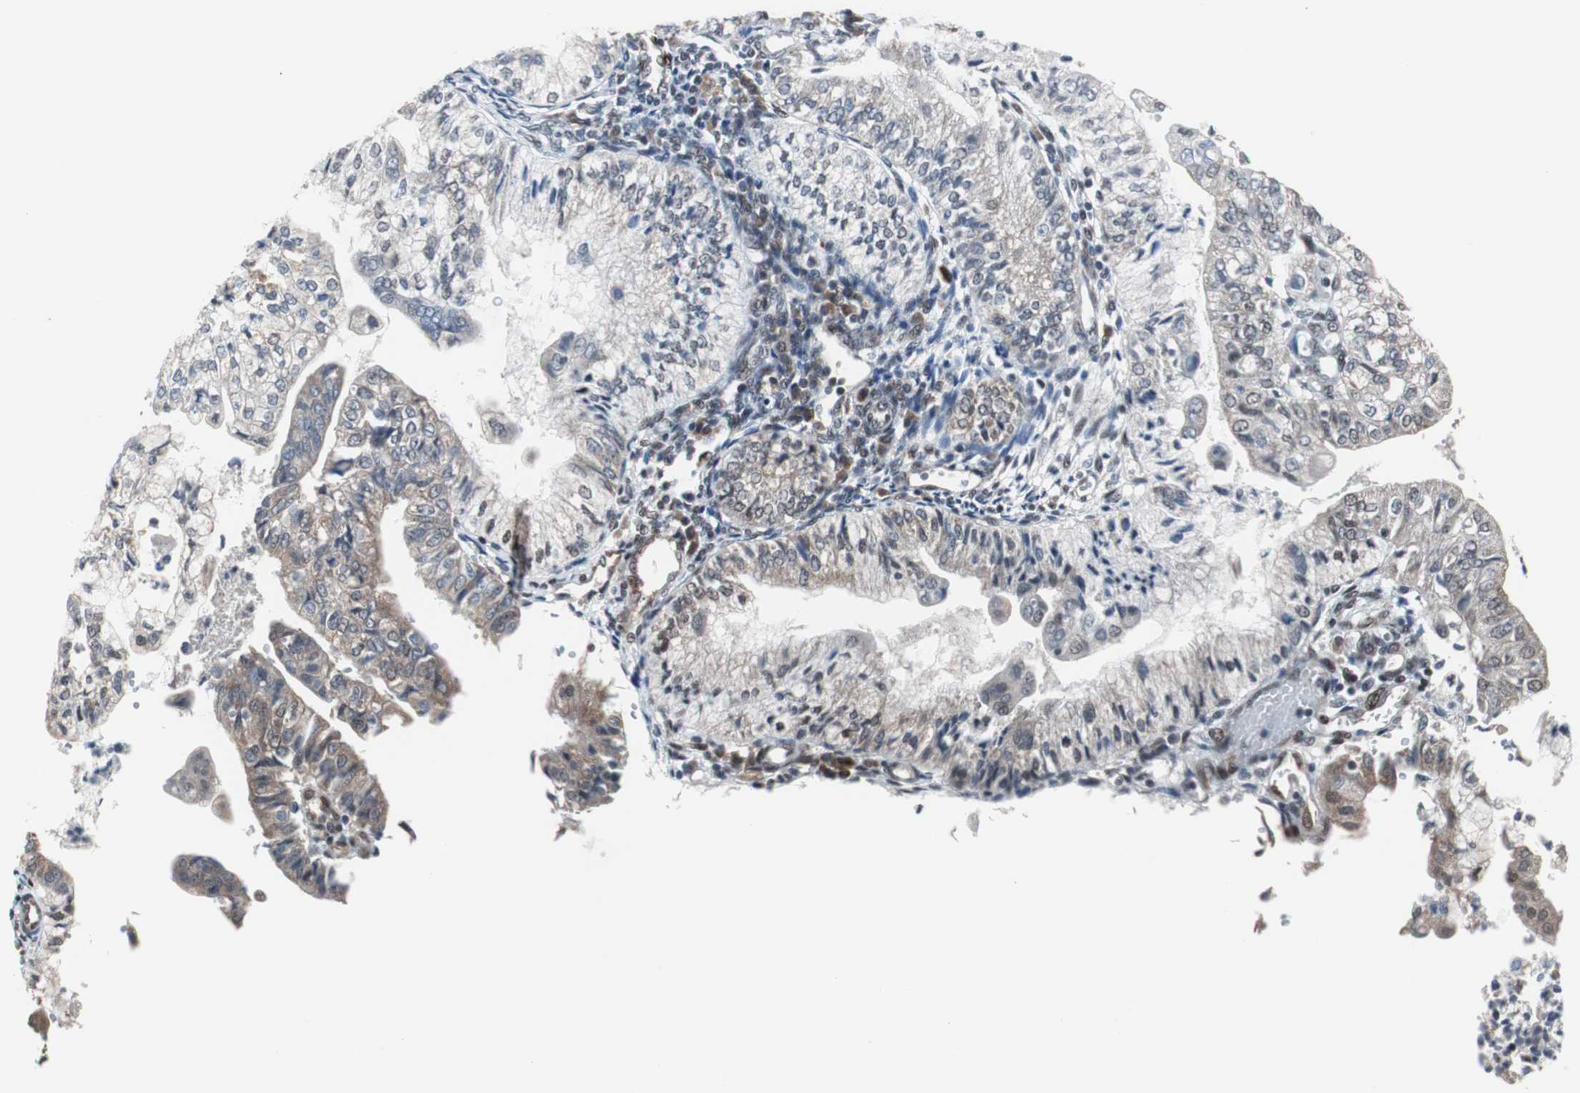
{"staining": {"intensity": "moderate", "quantity": "25%-75%", "location": "cytoplasmic/membranous"}, "tissue": "endometrial cancer", "cell_type": "Tumor cells", "image_type": "cancer", "snomed": [{"axis": "morphology", "description": "Adenocarcinoma, NOS"}, {"axis": "topography", "description": "Endometrium"}], "caption": "High-power microscopy captured an IHC micrograph of endometrial adenocarcinoma, revealing moderate cytoplasmic/membranous positivity in about 25%-75% of tumor cells.", "gene": "ZHX2", "patient": {"sex": "female", "age": 59}}